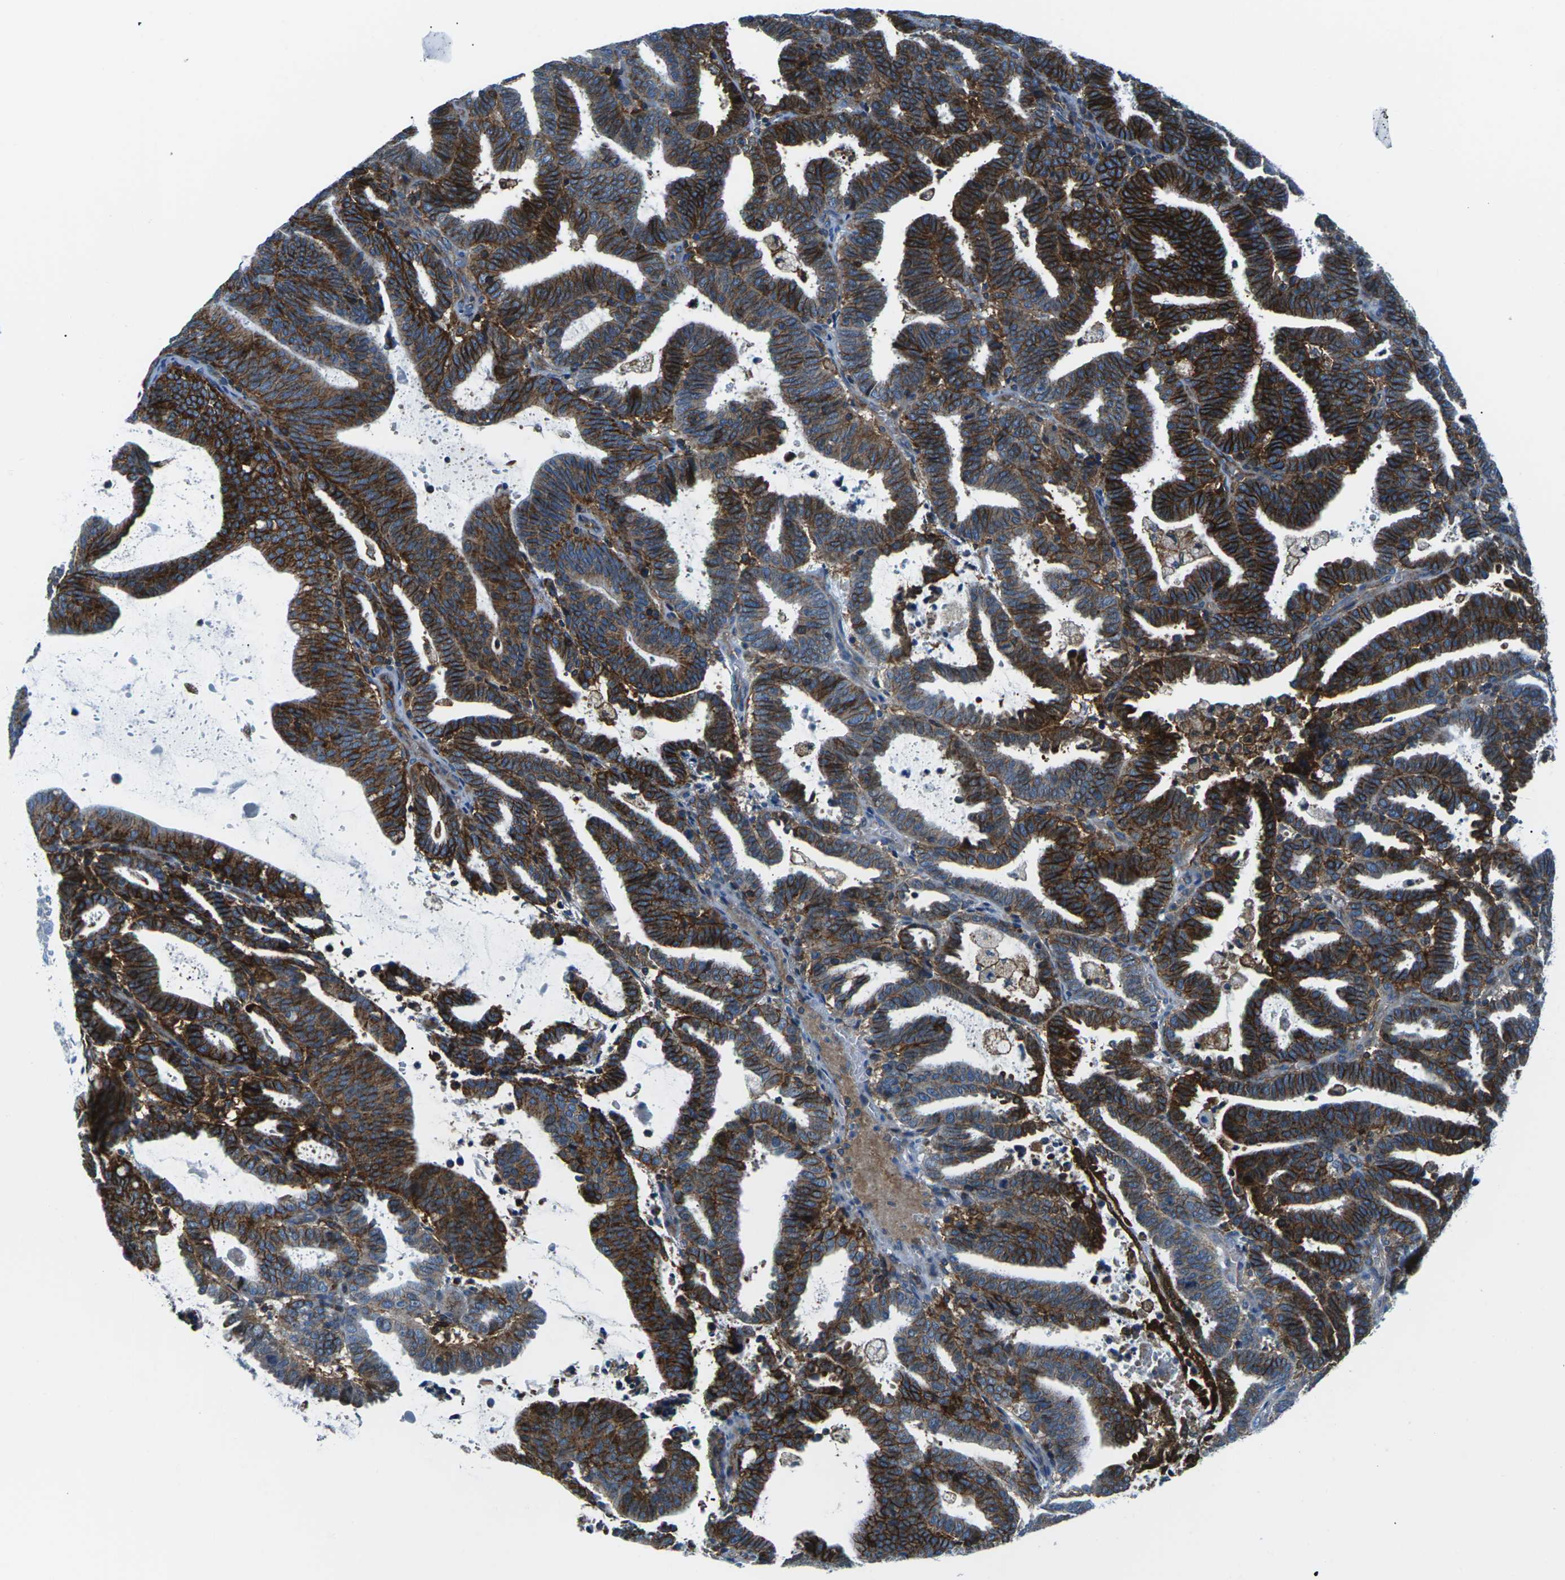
{"staining": {"intensity": "strong", "quantity": ">75%", "location": "cytoplasmic/membranous"}, "tissue": "endometrial cancer", "cell_type": "Tumor cells", "image_type": "cancer", "snomed": [{"axis": "morphology", "description": "Adenocarcinoma, NOS"}, {"axis": "topography", "description": "Uterus"}], "caption": "Approximately >75% of tumor cells in human adenocarcinoma (endometrial) exhibit strong cytoplasmic/membranous protein expression as visualized by brown immunohistochemical staining.", "gene": "SOCS4", "patient": {"sex": "female", "age": 83}}